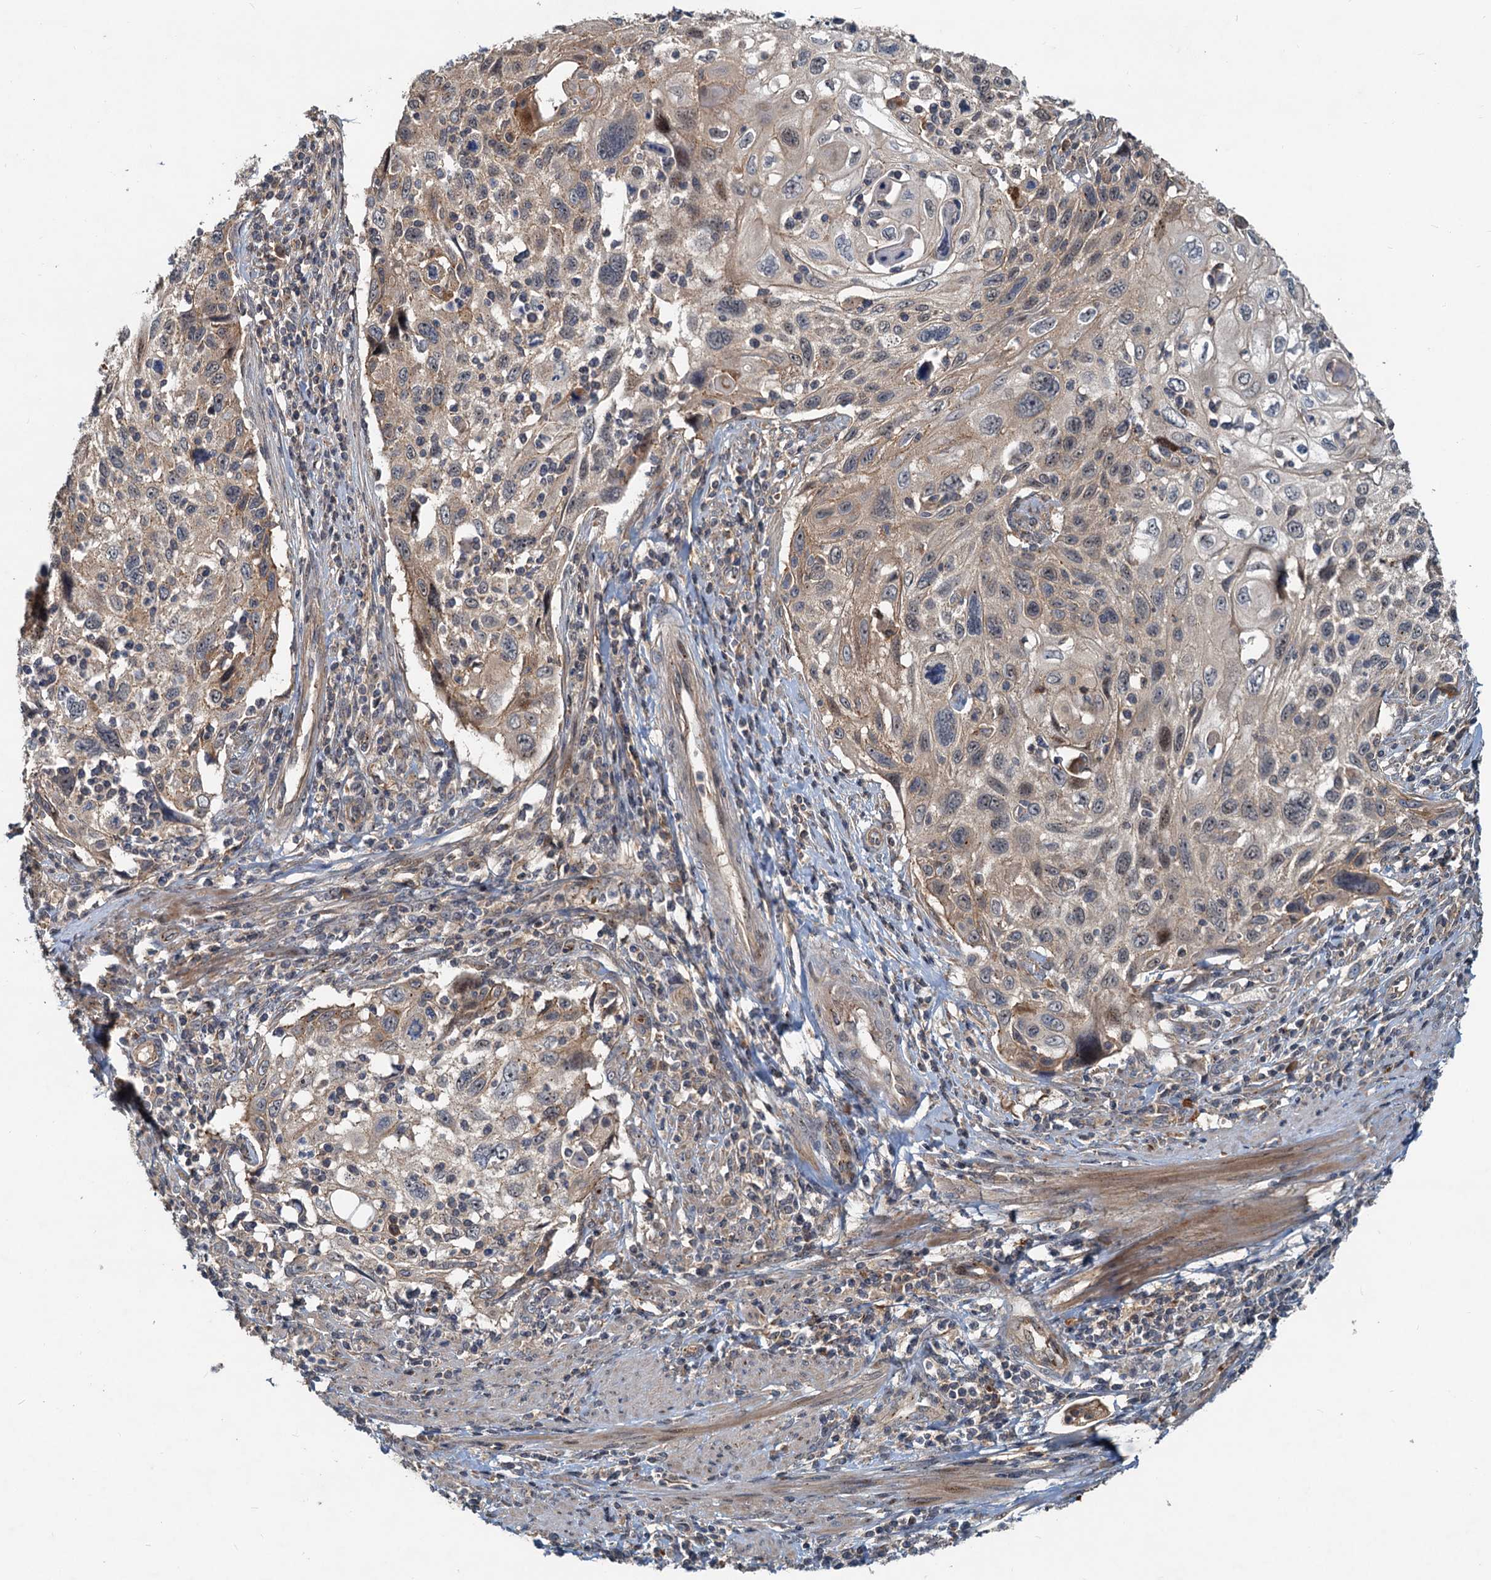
{"staining": {"intensity": "weak", "quantity": ">75%", "location": "cytoplasmic/membranous"}, "tissue": "cervical cancer", "cell_type": "Tumor cells", "image_type": "cancer", "snomed": [{"axis": "morphology", "description": "Squamous cell carcinoma, NOS"}, {"axis": "topography", "description": "Cervix"}], "caption": "DAB (3,3'-diaminobenzidine) immunohistochemical staining of squamous cell carcinoma (cervical) demonstrates weak cytoplasmic/membranous protein staining in approximately >75% of tumor cells. (Stains: DAB (3,3'-diaminobenzidine) in brown, nuclei in blue, Microscopy: brightfield microscopy at high magnification).", "gene": "CEP68", "patient": {"sex": "female", "age": 70}}